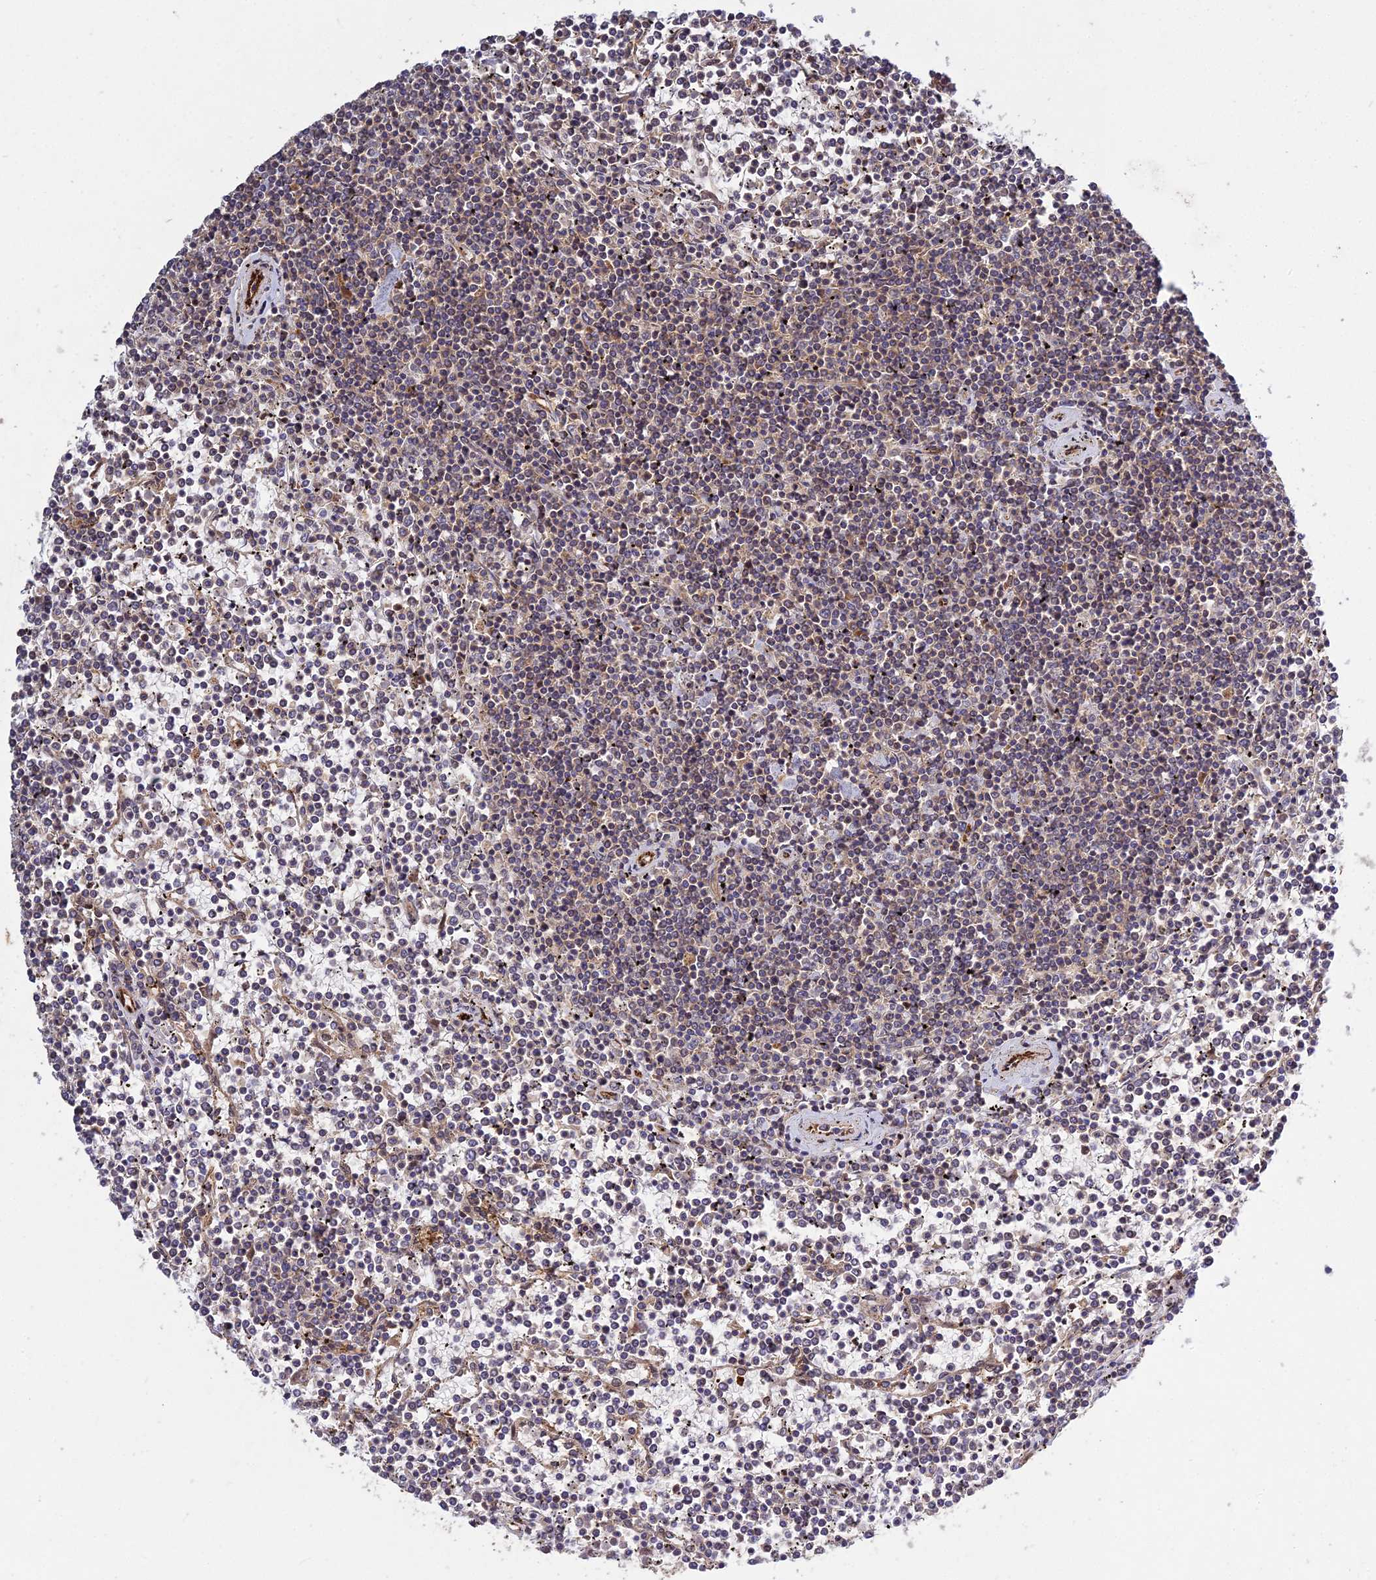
{"staining": {"intensity": "weak", "quantity": "25%-75%", "location": "cytoplasmic/membranous"}, "tissue": "lymphoma", "cell_type": "Tumor cells", "image_type": "cancer", "snomed": [{"axis": "morphology", "description": "Malignant lymphoma, non-Hodgkin's type, Low grade"}, {"axis": "topography", "description": "Spleen"}], "caption": "Weak cytoplasmic/membranous staining is identified in approximately 25%-75% of tumor cells in malignant lymphoma, non-Hodgkin's type (low-grade).", "gene": "GRTP1", "patient": {"sex": "female", "age": 19}}